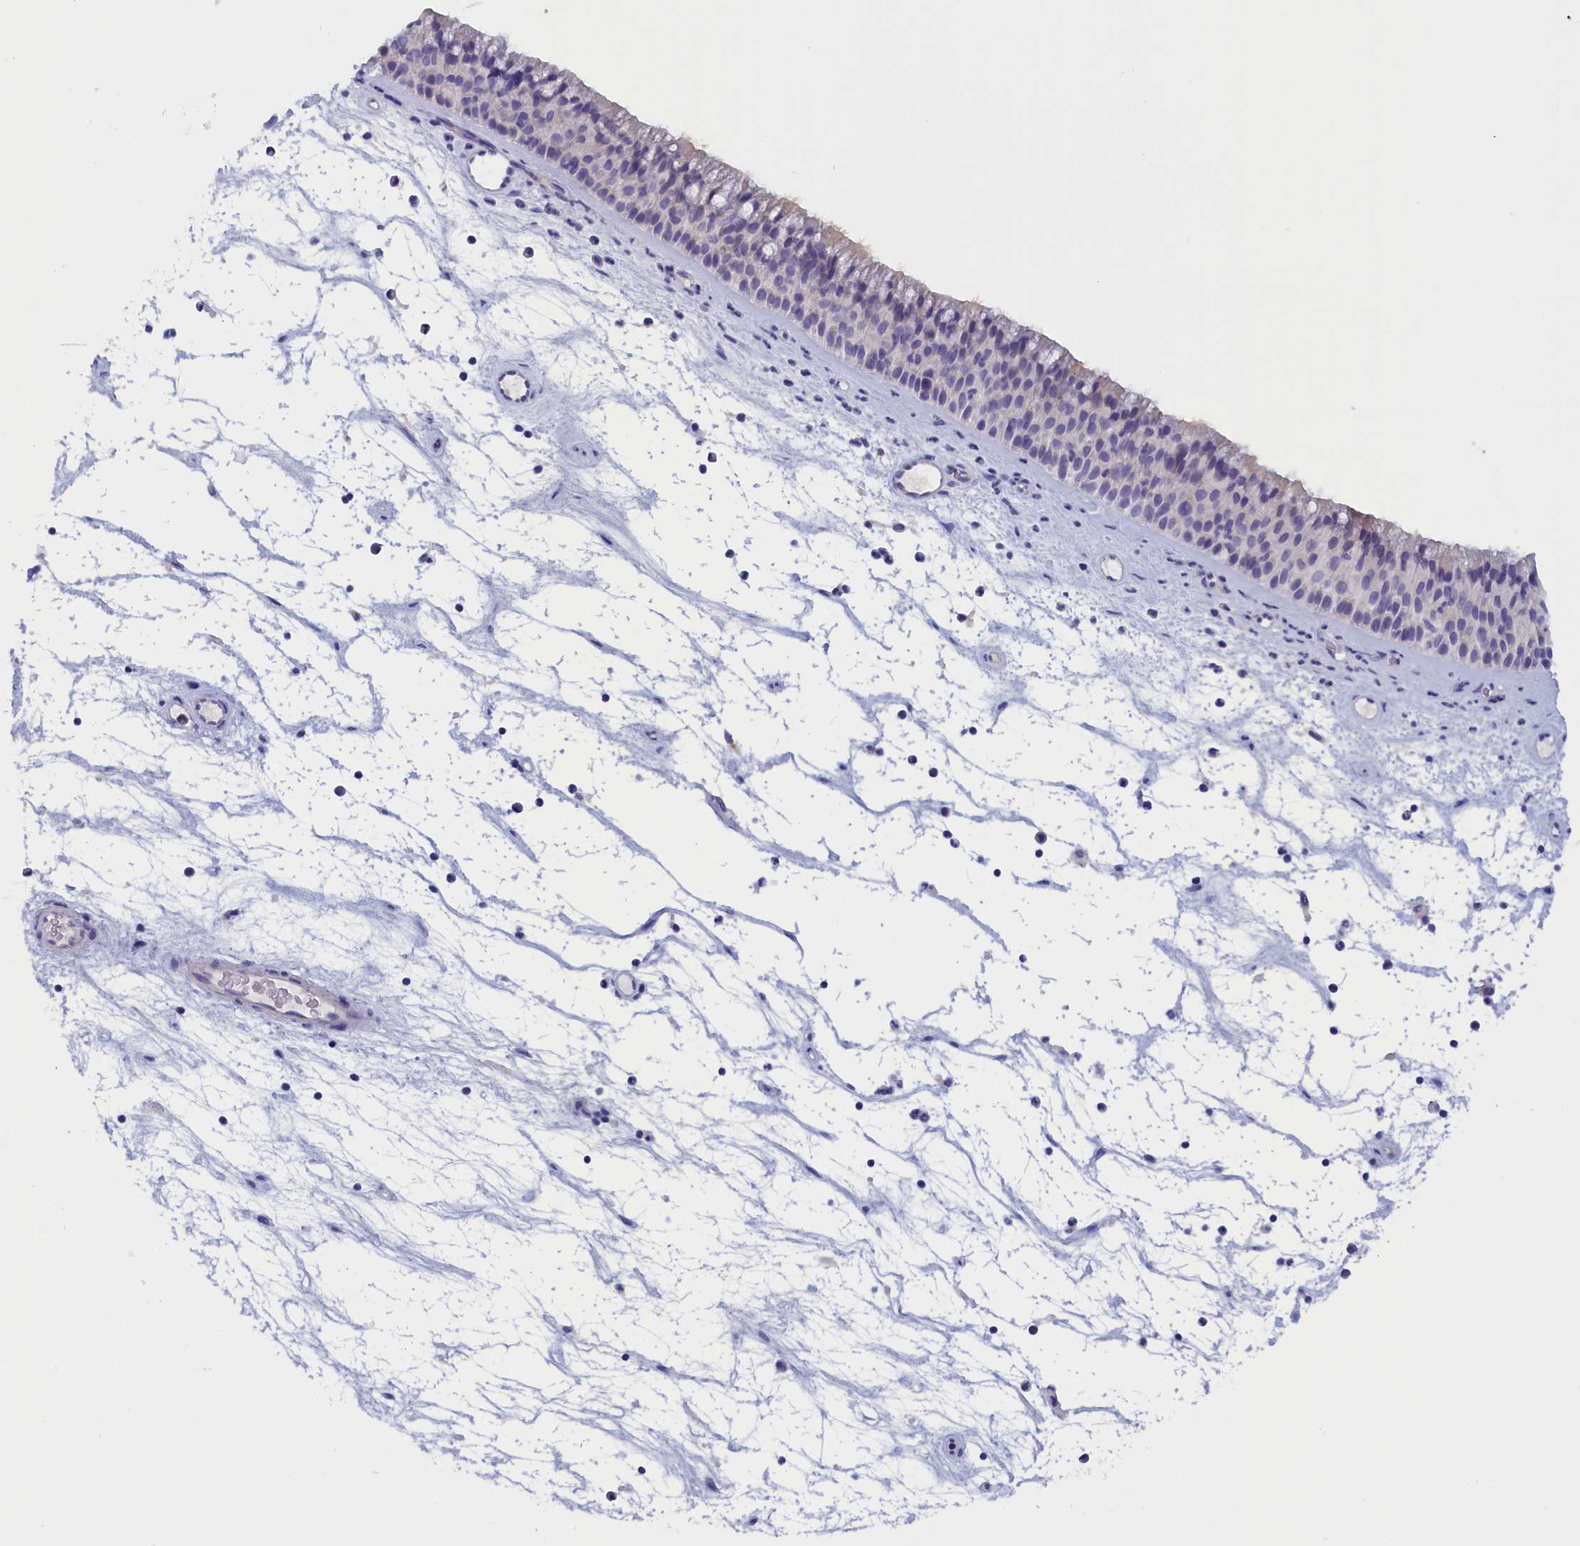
{"staining": {"intensity": "negative", "quantity": "none", "location": "none"}, "tissue": "nasopharynx", "cell_type": "Respiratory epithelial cells", "image_type": "normal", "snomed": [{"axis": "morphology", "description": "Normal tissue, NOS"}, {"axis": "topography", "description": "Nasopharynx"}], "caption": "Respiratory epithelial cells are negative for protein expression in normal human nasopharynx. (Stains: DAB (3,3'-diaminobenzidine) immunohistochemistry (IHC) with hematoxylin counter stain, Microscopy: brightfield microscopy at high magnification).", "gene": "ANKRD2", "patient": {"sex": "male", "age": 64}}